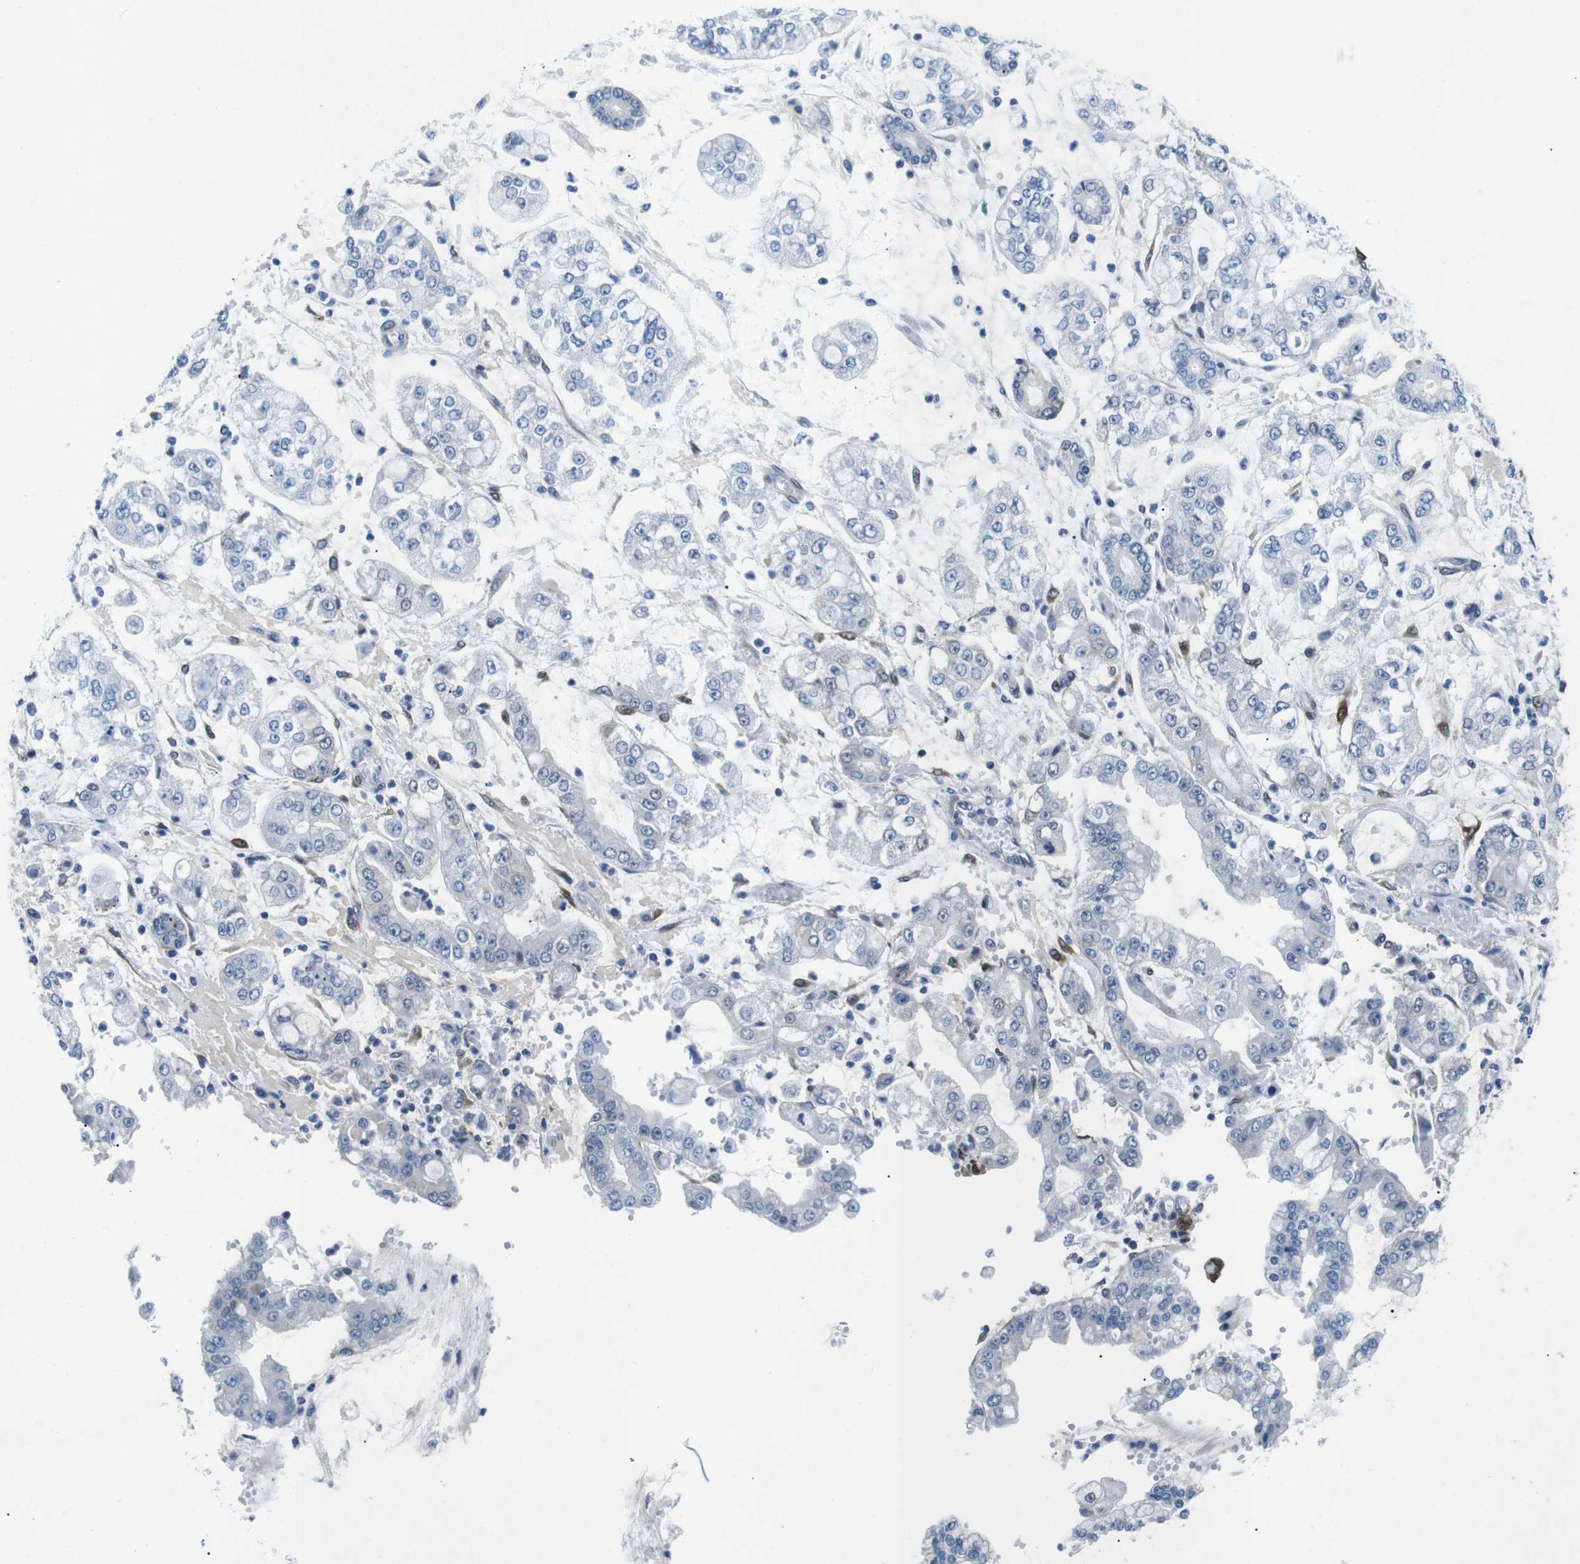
{"staining": {"intensity": "negative", "quantity": "none", "location": "none"}, "tissue": "stomach cancer", "cell_type": "Tumor cells", "image_type": "cancer", "snomed": [{"axis": "morphology", "description": "Adenocarcinoma, NOS"}, {"axis": "topography", "description": "Stomach"}], "caption": "Immunohistochemistry micrograph of stomach adenocarcinoma stained for a protein (brown), which shows no expression in tumor cells.", "gene": "PHLDA1", "patient": {"sex": "male", "age": 76}}